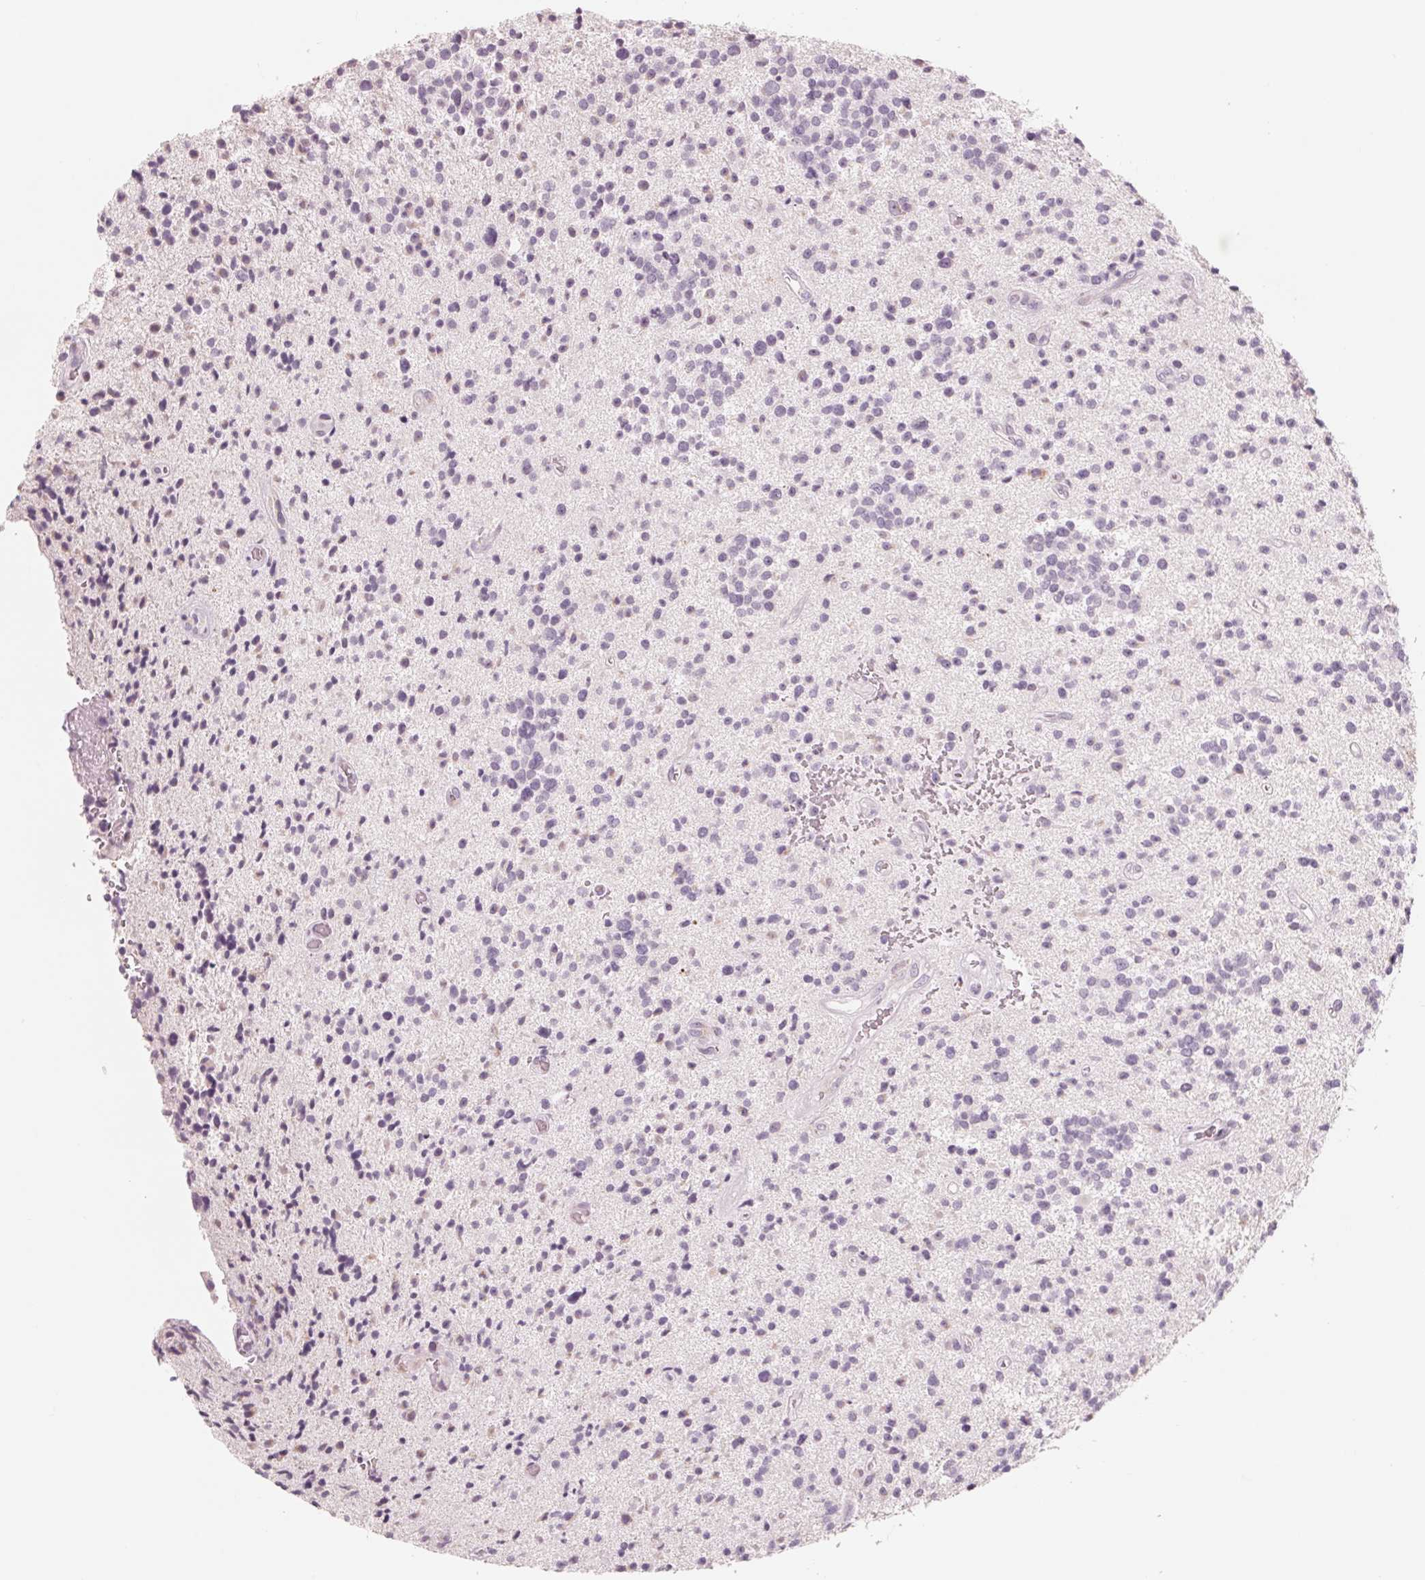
{"staining": {"intensity": "negative", "quantity": "none", "location": "none"}, "tissue": "glioma", "cell_type": "Tumor cells", "image_type": "cancer", "snomed": [{"axis": "morphology", "description": "Glioma, malignant, High grade"}, {"axis": "topography", "description": "Brain"}], "caption": "Immunohistochemistry (IHC) of glioma displays no expression in tumor cells. Nuclei are stained in blue.", "gene": "IL9R", "patient": {"sex": "male", "age": 29}}